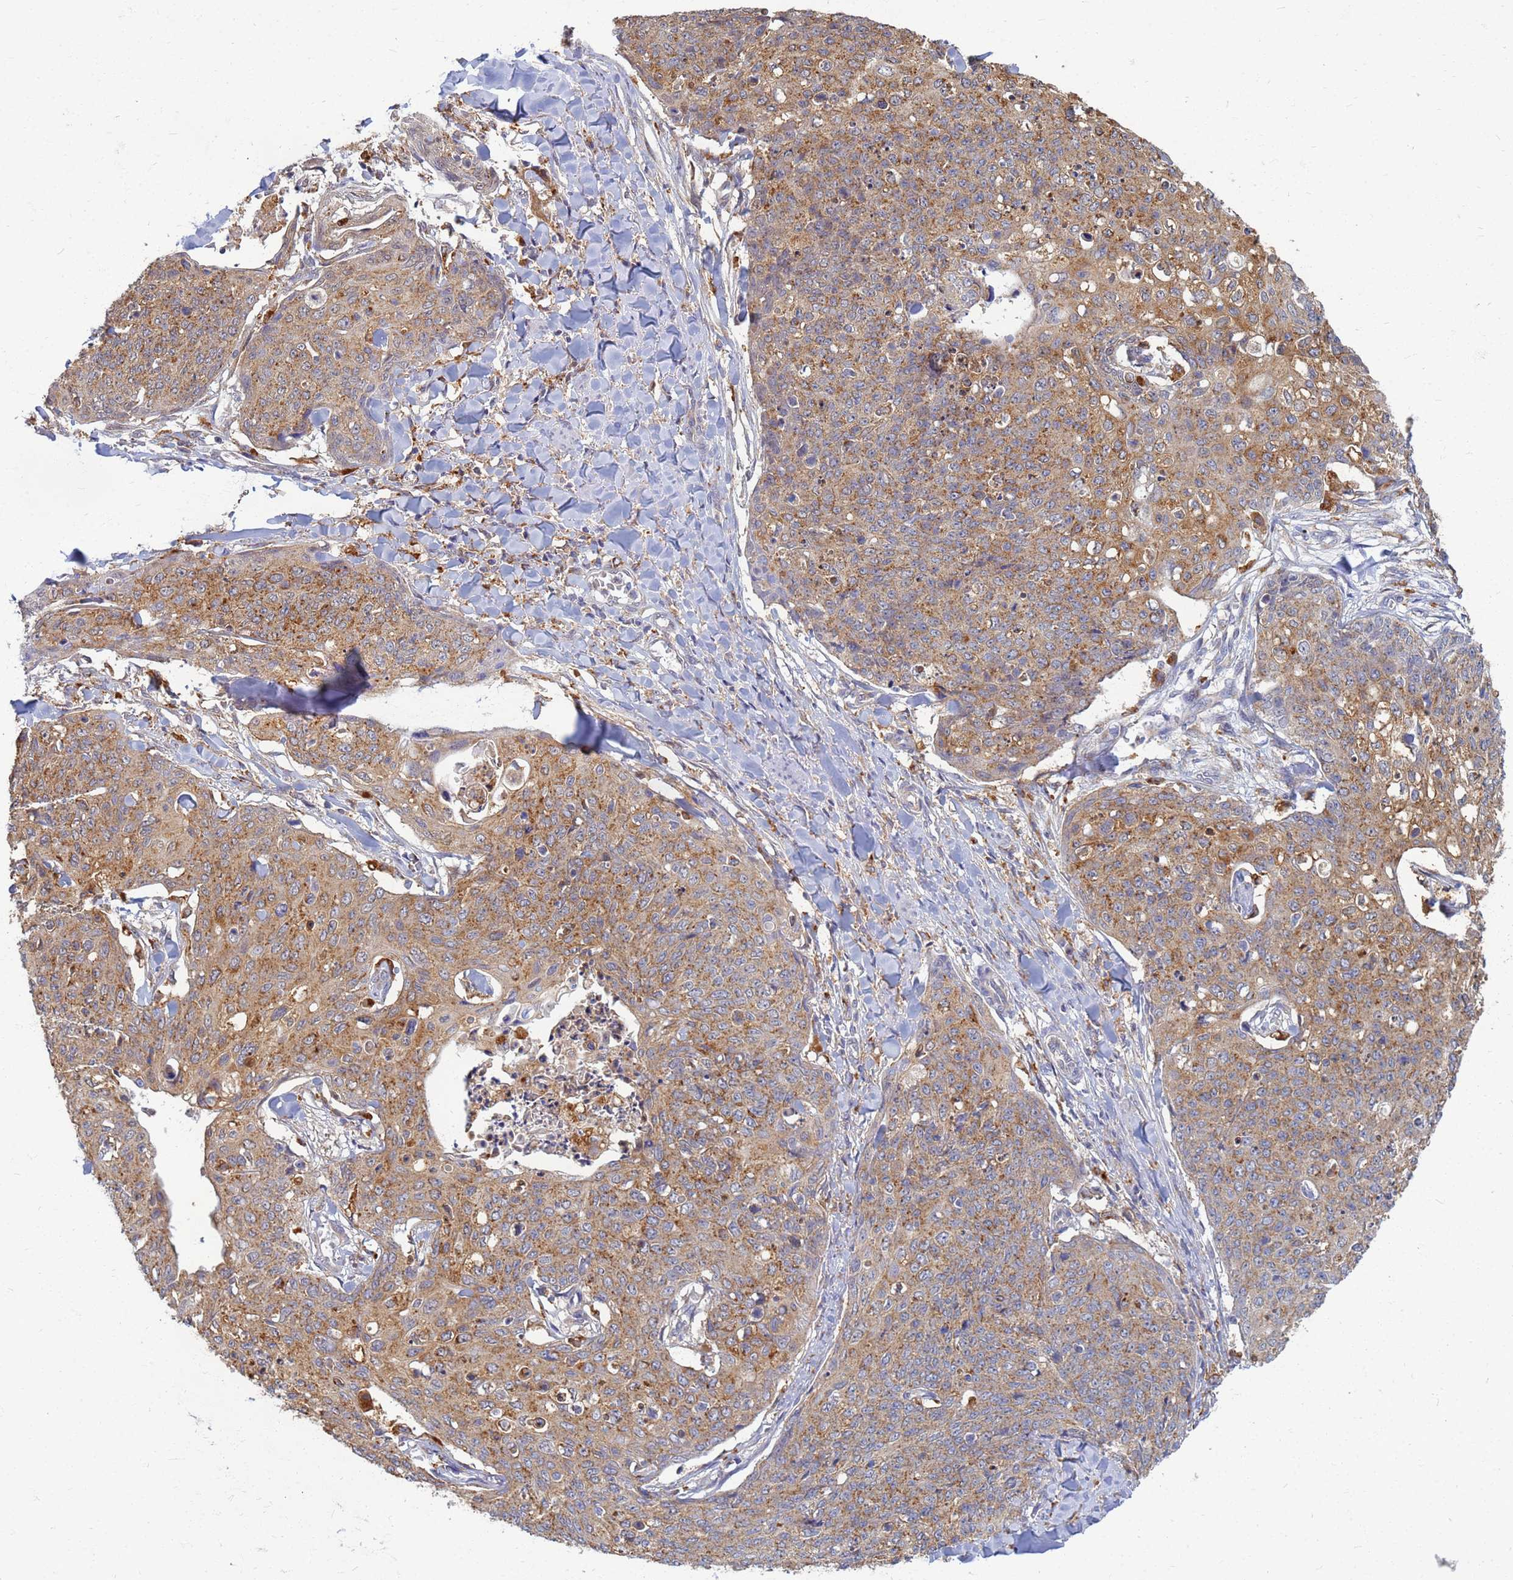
{"staining": {"intensity": "moderate", "quantity": ">75%", "location": "cytoplasmic/membranous"}, "tissue": "skin cancer", "cell_type": "Tumor cells", "image_type": "cancer", "snomed": [{"axis": "morphology", "description": "Squamous cell carcinoma, NOS"}, {"axis": "topography", "description": "Skin"}, {"axis": "topography", "description": "Vulva"}], "caption": "IHC micrograph of neoplastic tissue: squamous cell carcinoma (skin) stained using immunohistochemistry (IHC) reveals medium levels of moderate protein expression localized specifically in the cytoplasmic/membranous of tumor cells, appearing as a cytoplasmic/membranous brown color.", "gene": "ATP6V1E1", "patient": {"sex": "female", "age": 85}}